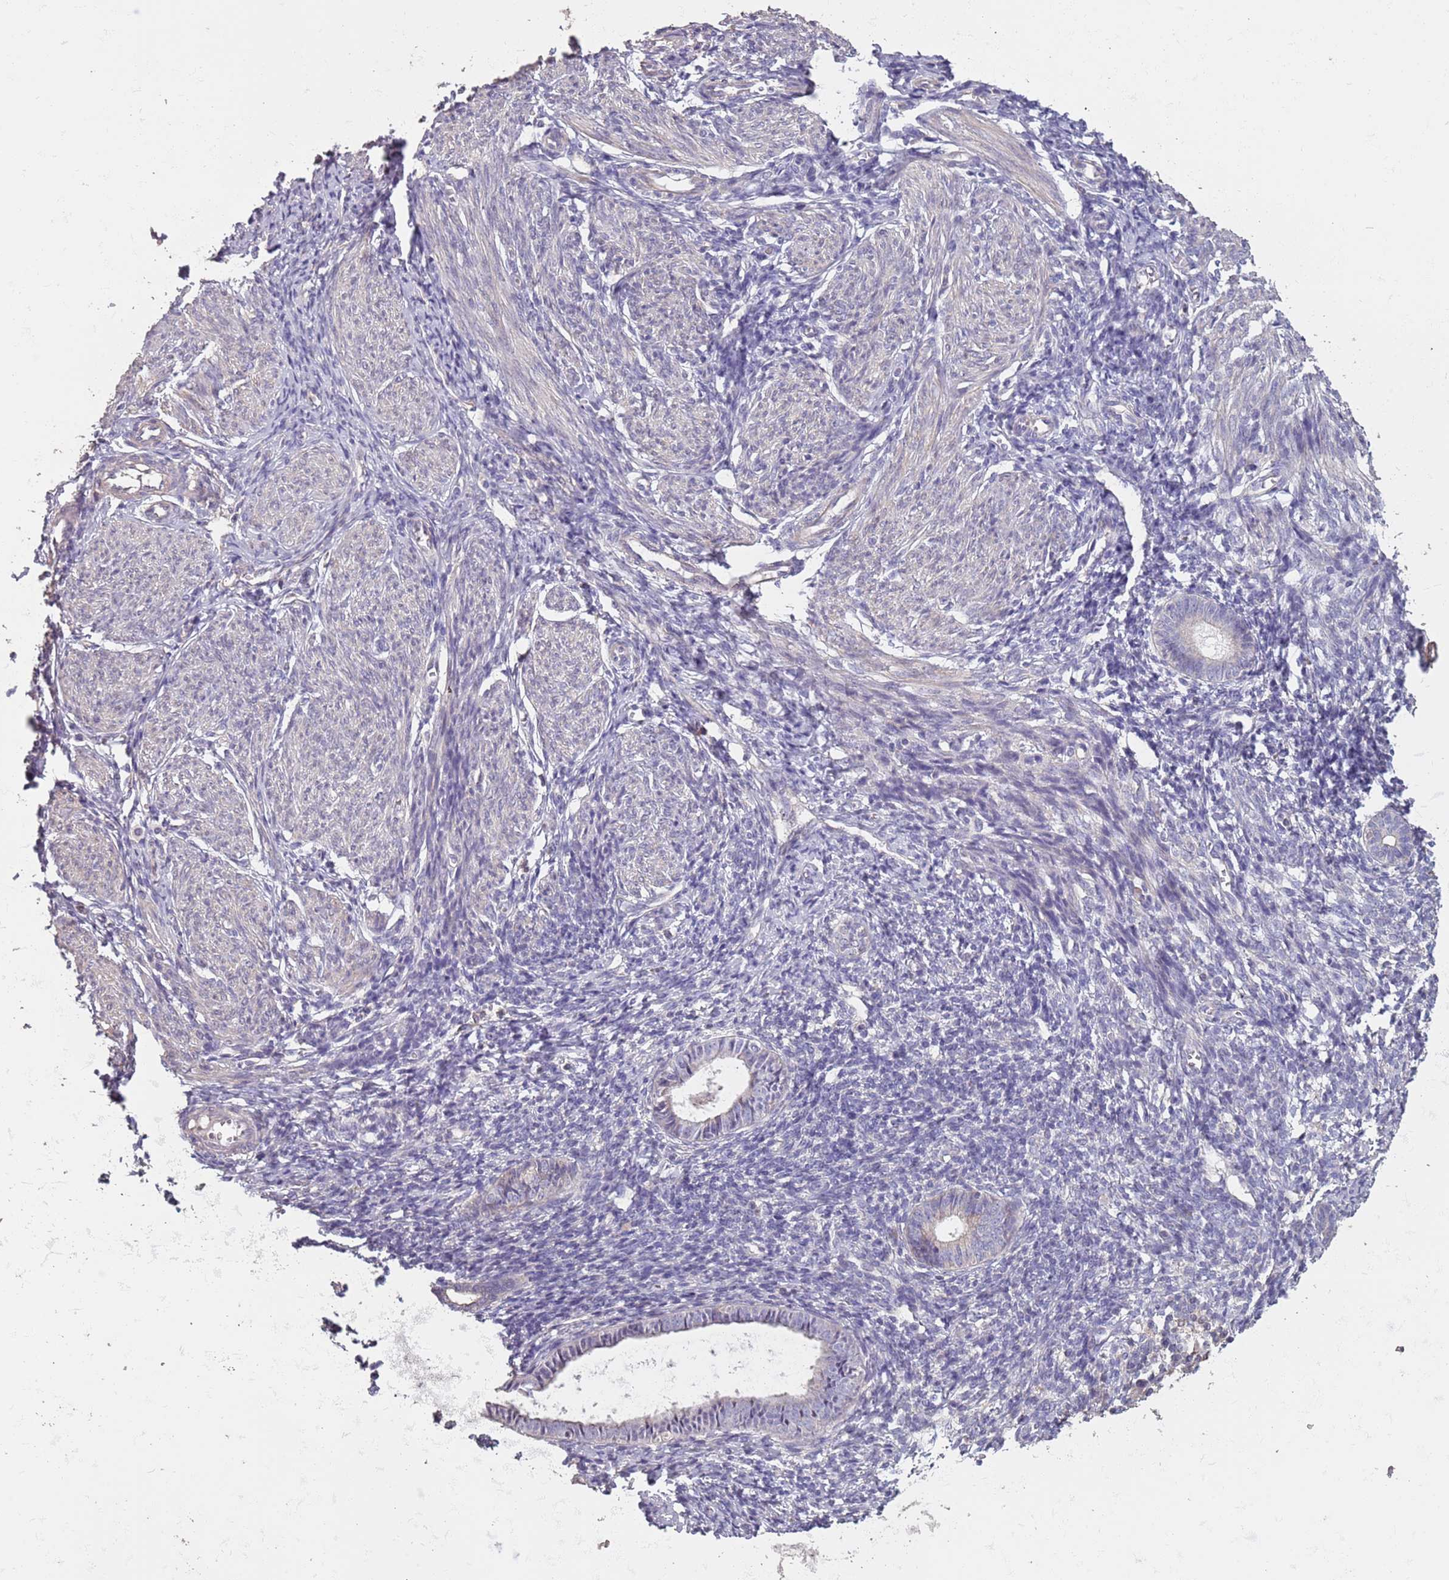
{"staining": {"intensity": "weak", "quantity": "<25%", "location": "cytoplasmic/membranous"}, "tissue": "endometrium", "cell_type": "Cells in endometrial stroma", "image_type": "normal", "snomed": [{"axis": "morphology", "description": "Normal tissue, NOS"}, {"axis": "morphology", "description": "Adenocarcinoma, NOS"}, {"axis": "topography", "description": "Endometrium"}], "caption": "IHC of normal endometrium shows no staining in cells in endometrial stroma.", "gene": "MBD3L1", "patient": {"sex": "female", "age": 57}}